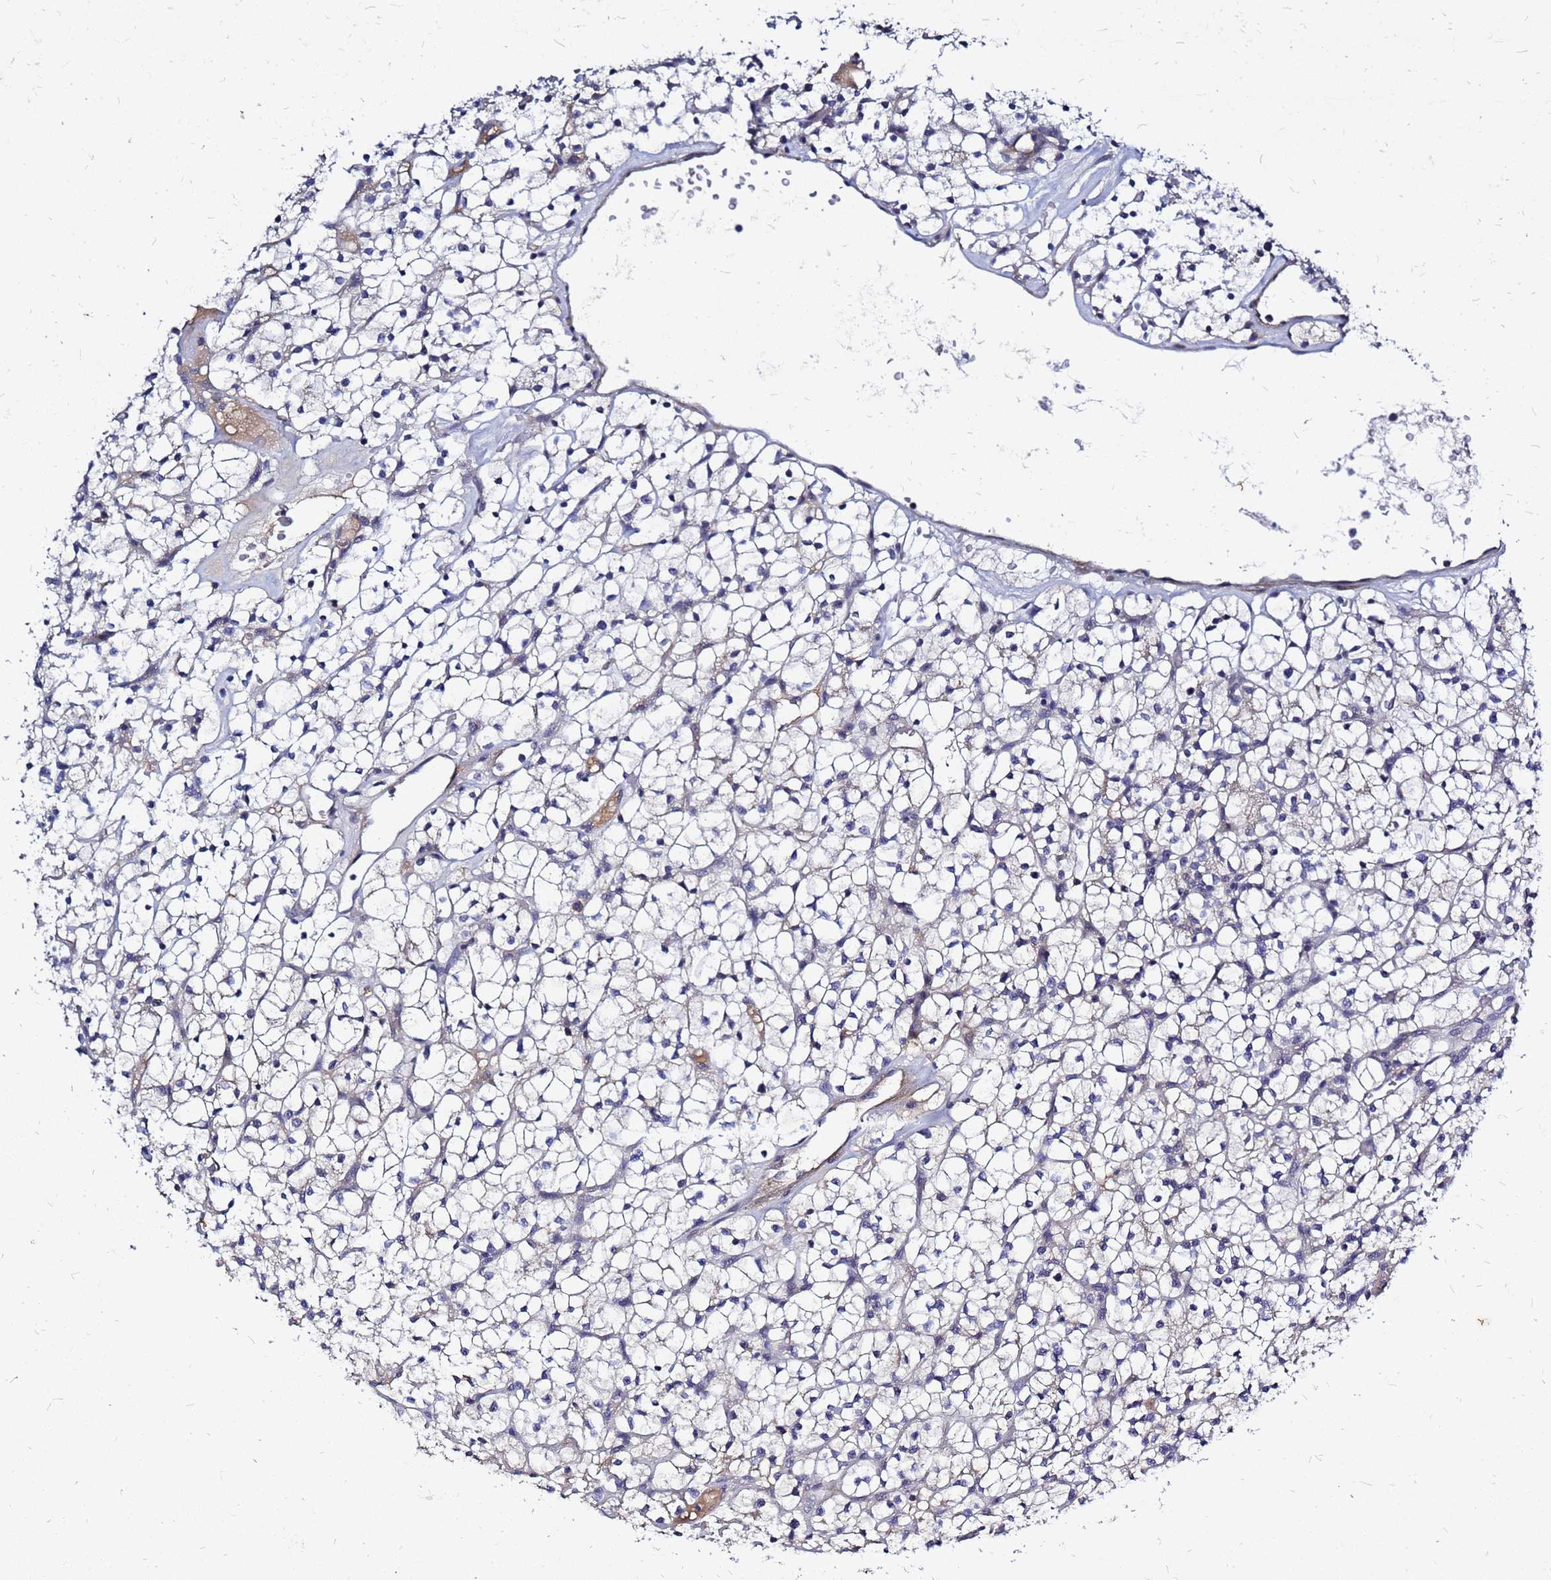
{"staining": {"intensity": "negative", "quantity": "none", "location": "none"}, "tissue": "renal cancer", "cell_type": "Tumor cells", "image_type": "cancer", "snomed": [{"axis": "morphology", "description": "Adenocarcinoma, NOS"}, {"axis": "topography", "description": "Kidney"}], "caption": "Micrograph shows no significant protein positivity in tumor cells of adenocarcinoma (renal).", "gene": "SRGAP3", "patient": {"sex": "female", "age": 64}}